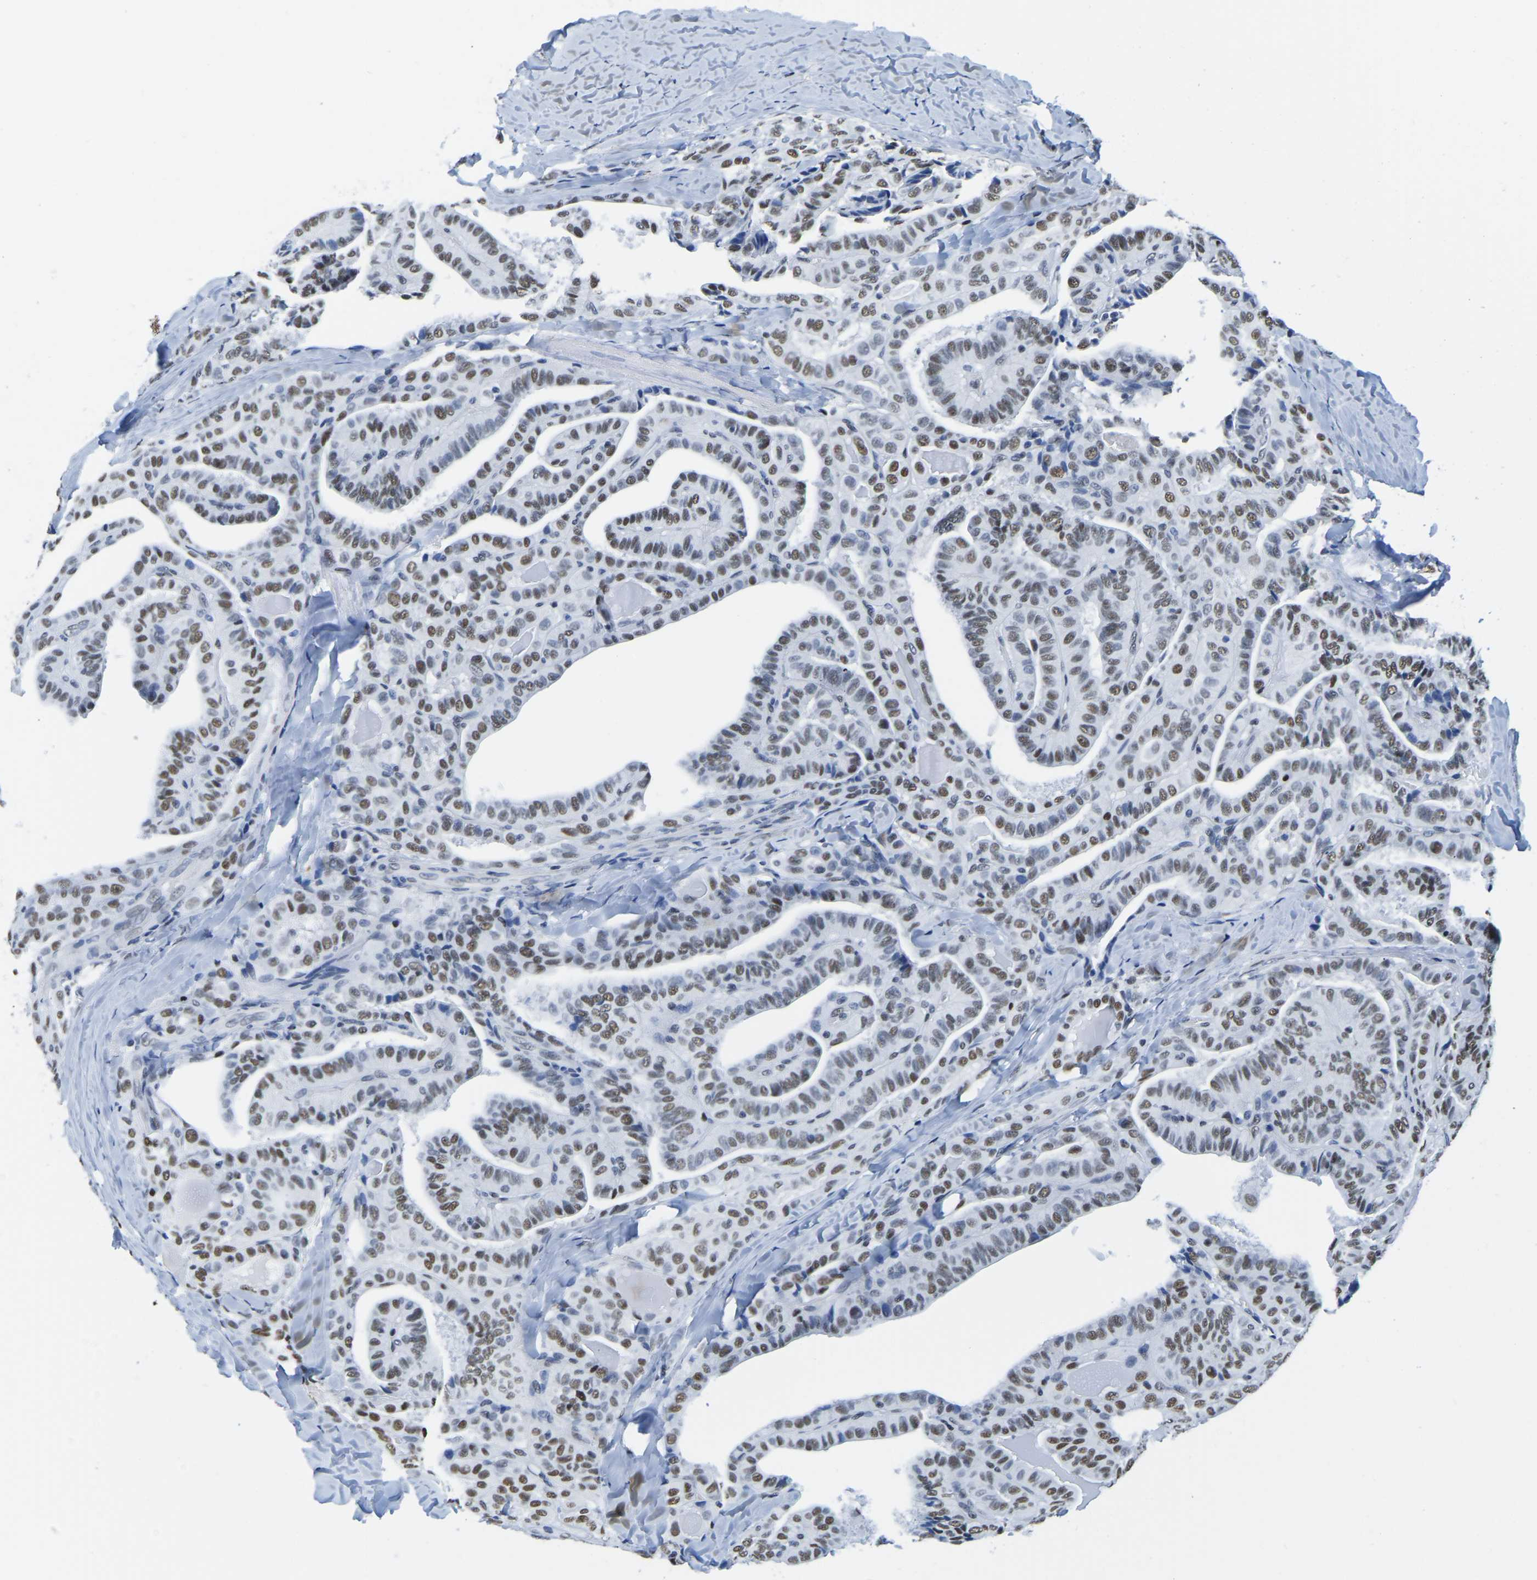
{"staining": {"intensity": "moderate", "quantity": ">75%", "location": "nuclear"}, "tissue": "thyroid cancer", "cell_type": "Tumor cells", "image_type": "cancer", "snomed": [{"axis": "morphology", "description": "Papillary adenocarcinoma, NOS"}, {"axis": "topography", "description": "Thyroid gland"}], "caption": "A photomicrograph showing moderate nuclear expression in about >75% of tumor cells in papillary adenocarcinoma (thyroid), as visualized by brown immunohistochemical staining.", "gene": "UBA1", "patient": {"sex": "male", "age": 77}}